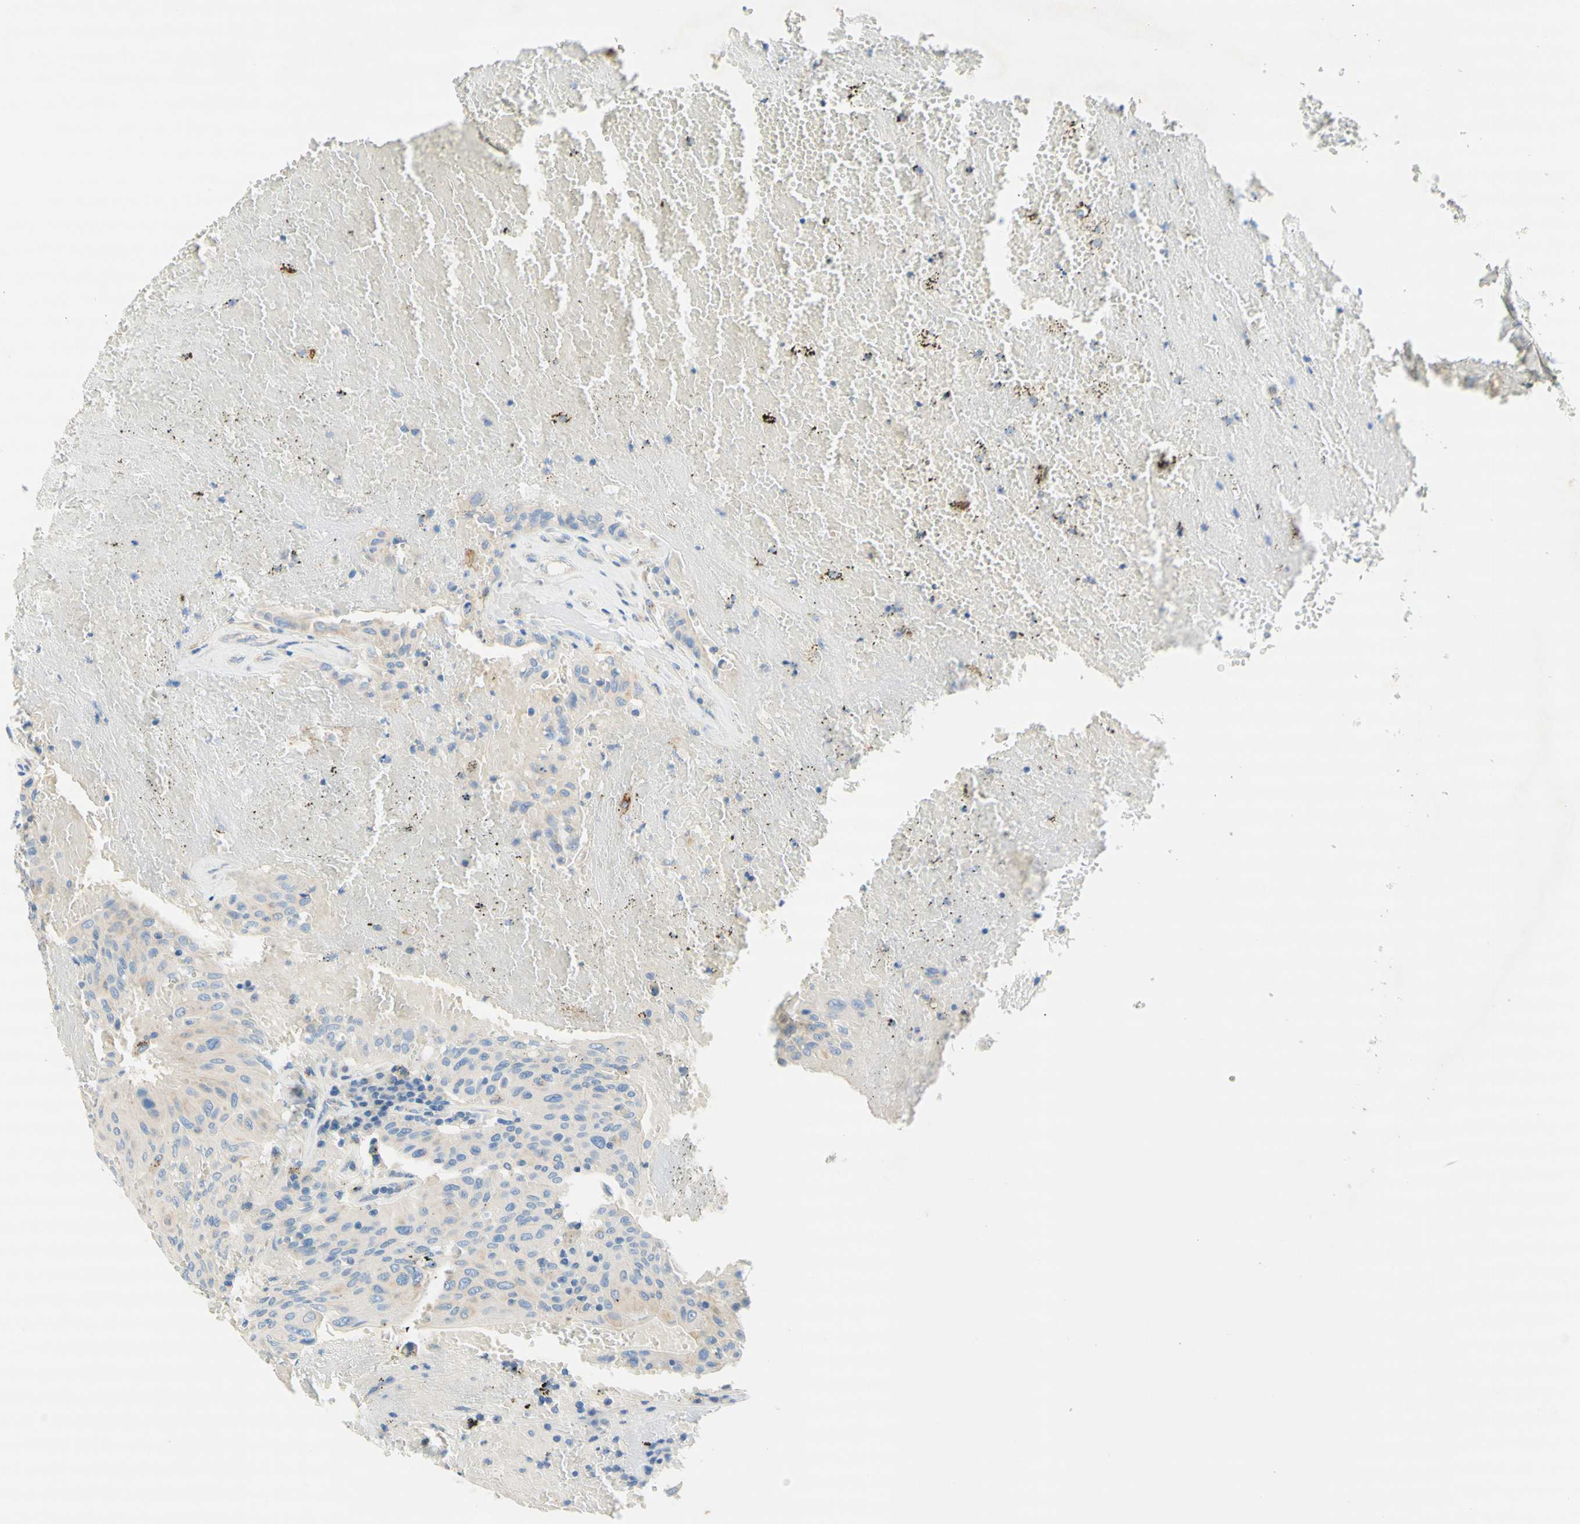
{"staining": {"intensity": "weak", "quantity": ">75%", "location": "cytoplasmic/membranous"}, "tissue": "urothelial cancer", "cell_type": "Tumor cells", "image_type": "cancer", "snomed": [{"axis": "morphology", "description": "Urothelial carcinoma, High grade"}, {"axis": "topography", "description": "Urinary bladder"}], "caption": "This is an image of IHC staining of urothelial cancer, which shows weak expression in the cytoplasmic/membranous of tumor cells.", "gene": "F3", "patient": {"sex": "male", "age": 66}}